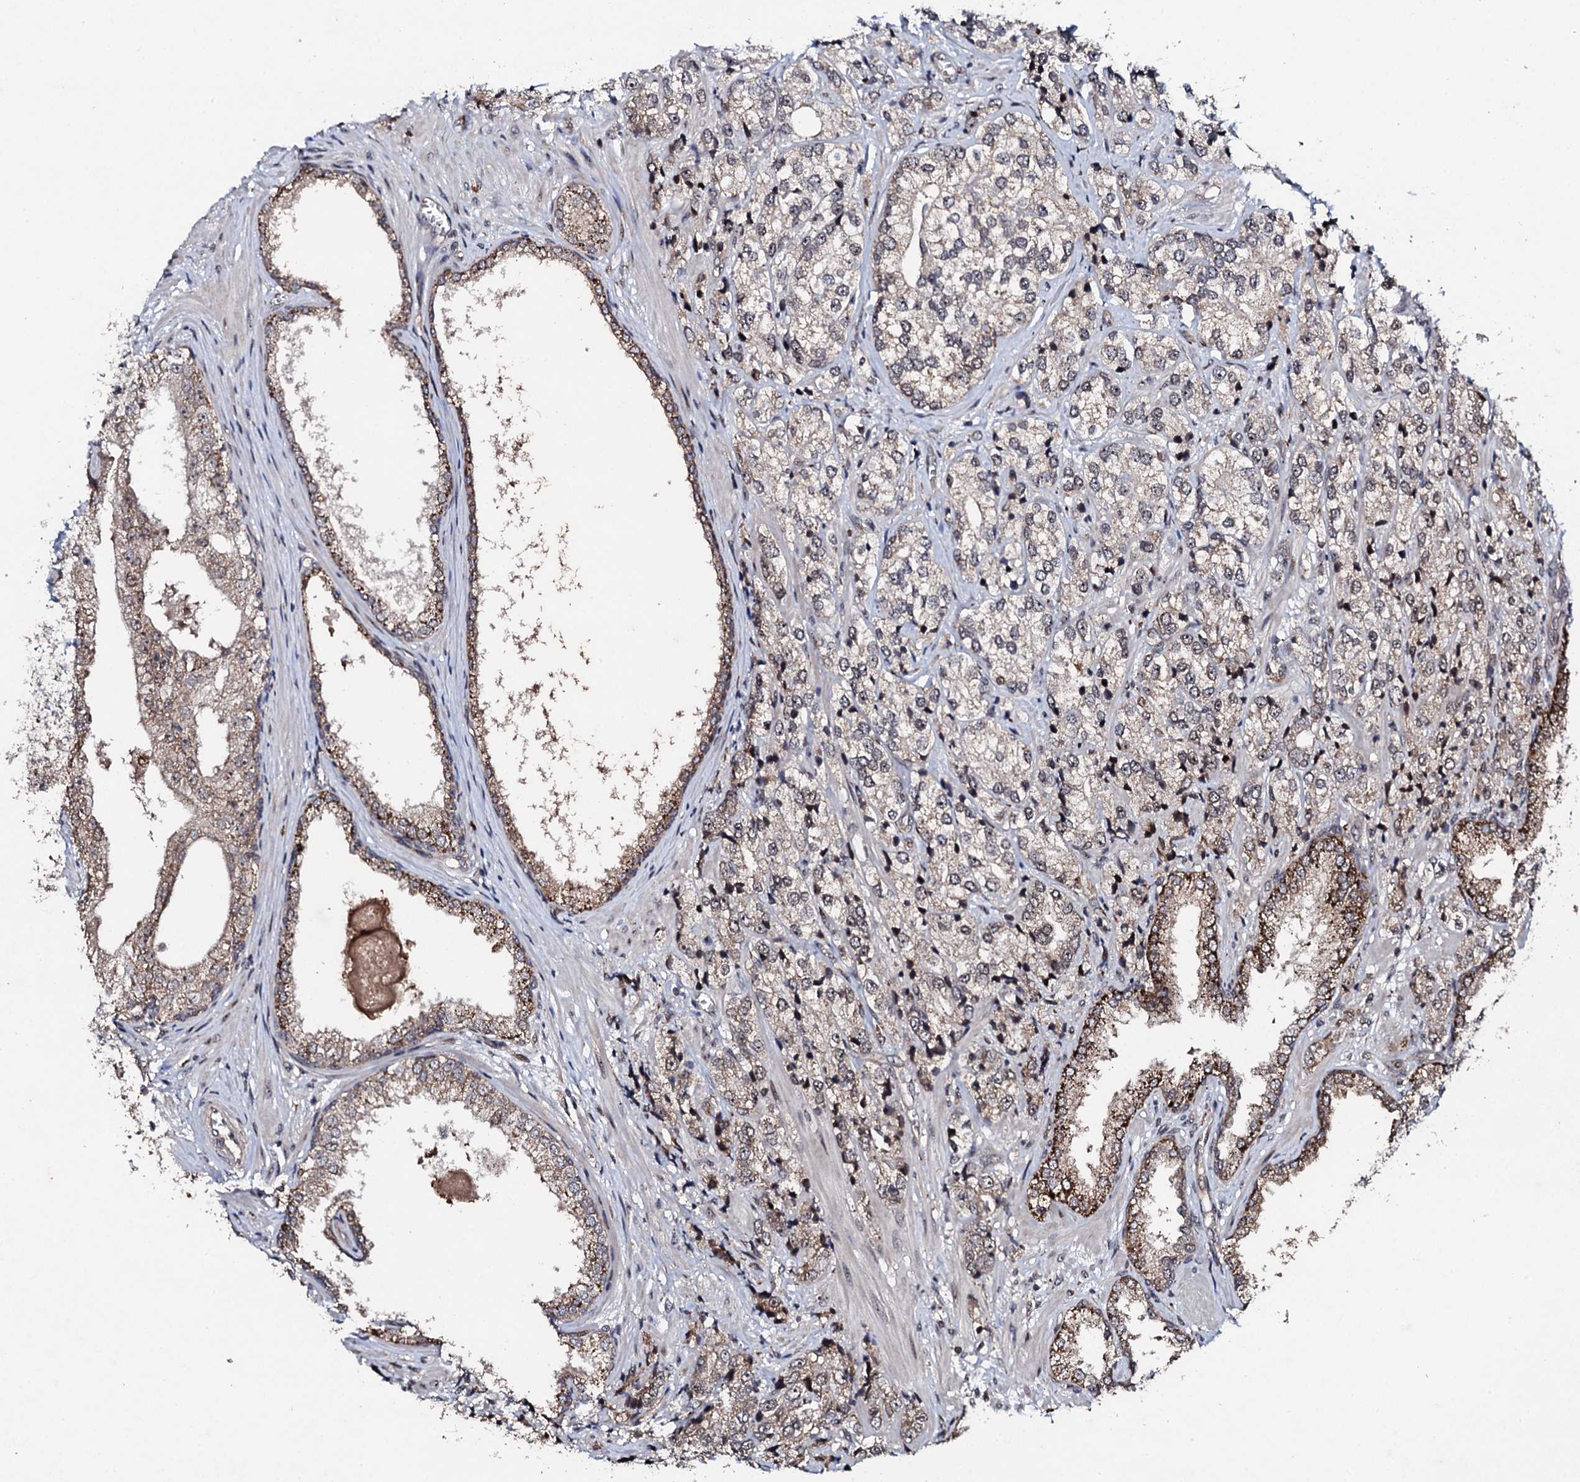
{"staining": {"intensity": "weak", "quantity": "<25%", "location": "cytoplasmic/membranous"}, "tissue": "prostate cancer", "cell_type": "Tumor cells", "image_type": "cancer", "snomed": [{"axis": "morphology", "description": "Adenocarcinoma, High grade"}, {"axis": "topography", "description": "Prostate"}], "caption": "This histopathology image is of prostate cancer stained with immunohistochemistry to label a protein in brown with the nuclei are counter-stained blue. There is no positivity in tumor cells.", "gene": "FAM111A", "patient": {"sex": "male", "age": 69}}